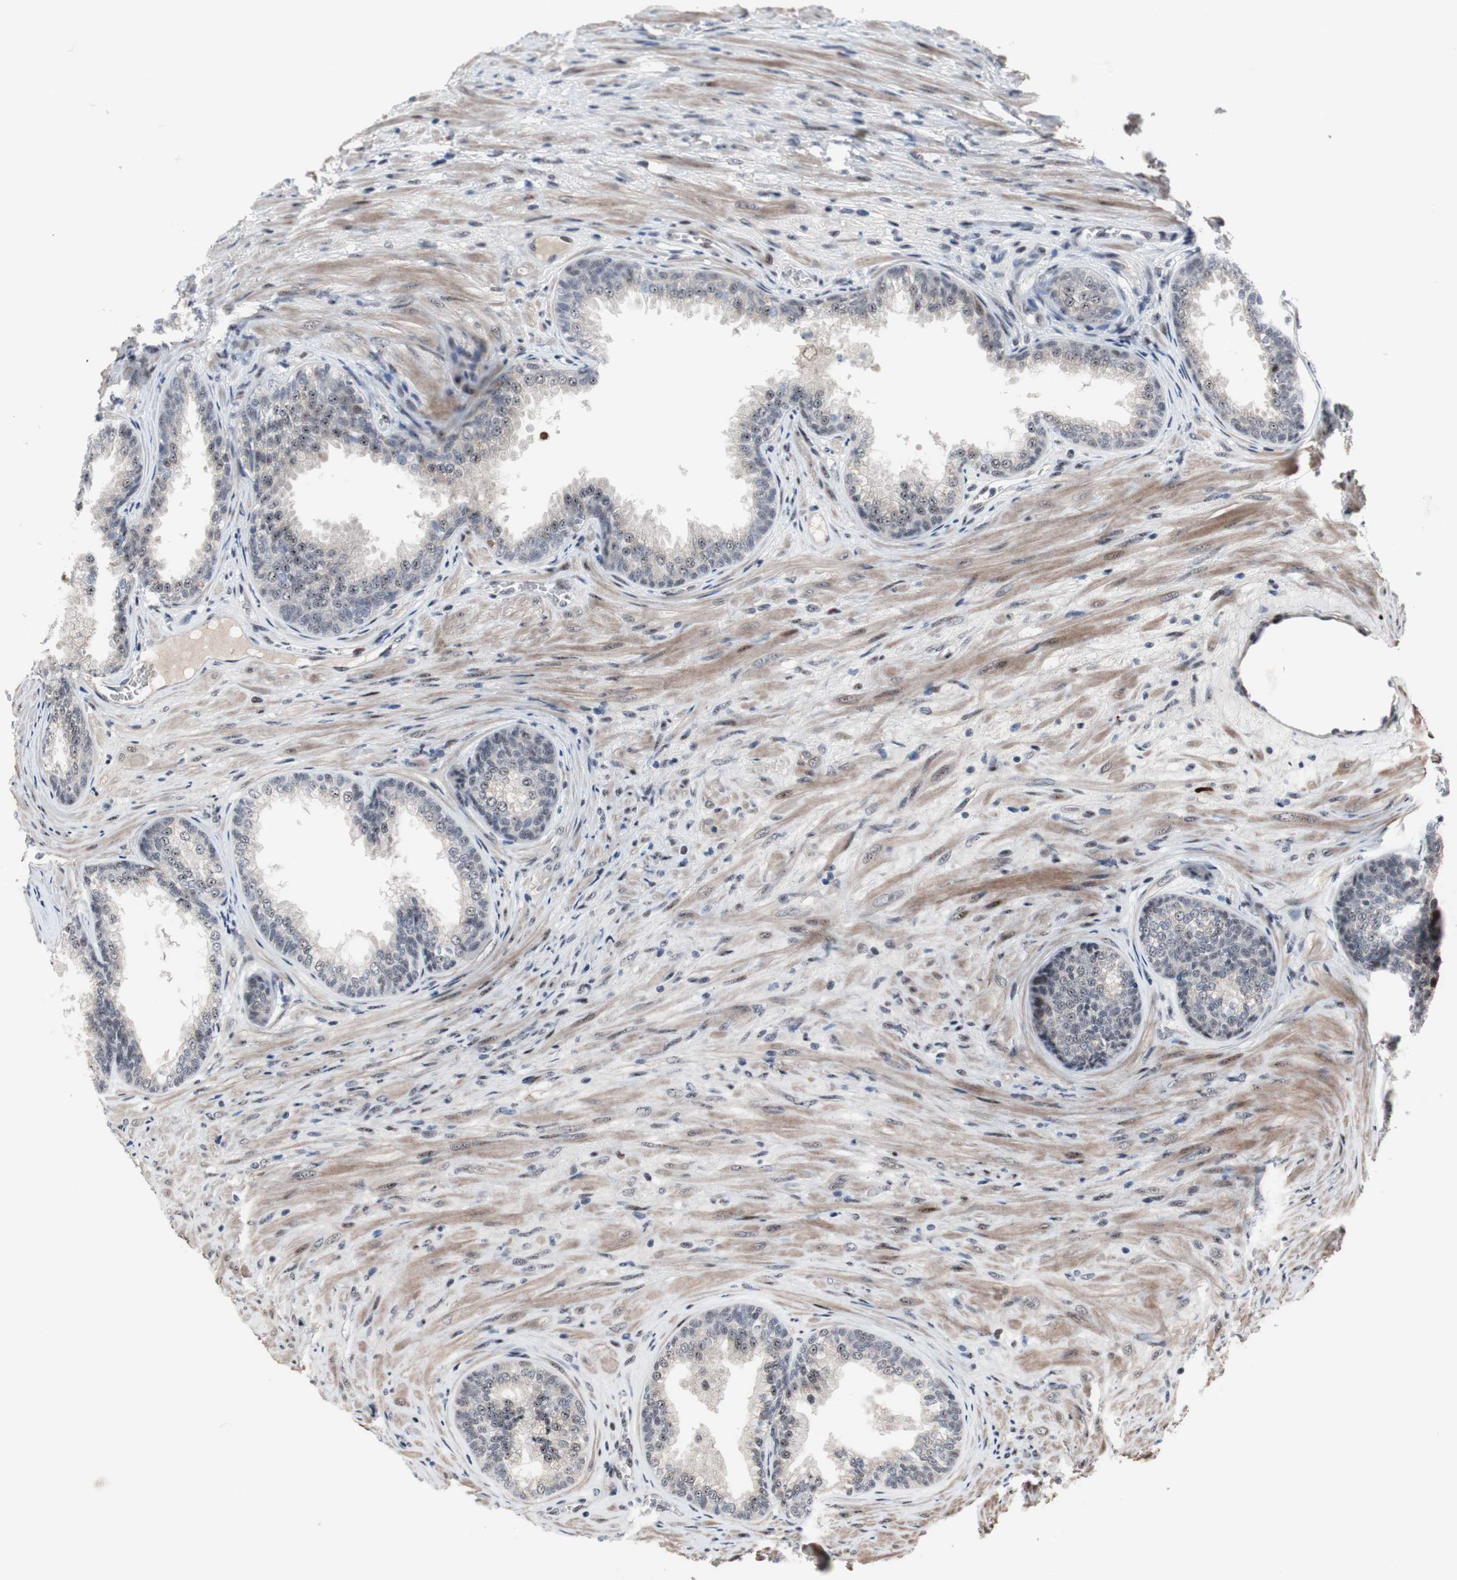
{"staining": {"intensity": "weak", "quantity": "25%-75%", "location": "nuclear"}, "tissue": "prostate", "cell_type": "Glandular cells", "image_type": "normal", "snomed": [{"axis": "morphology", "description": "Normal tissue, NOS"}, {"axis": "topography", "description": "Prostate"}], "caption": "Approximately 25%-75% of glandular cells in normal human prostate exhibit weak nuclear protein positivity as visualized by brown immunohistochemical staining.", "gene": "PINX1", "patient": {"sex": "male", "age": 76}}